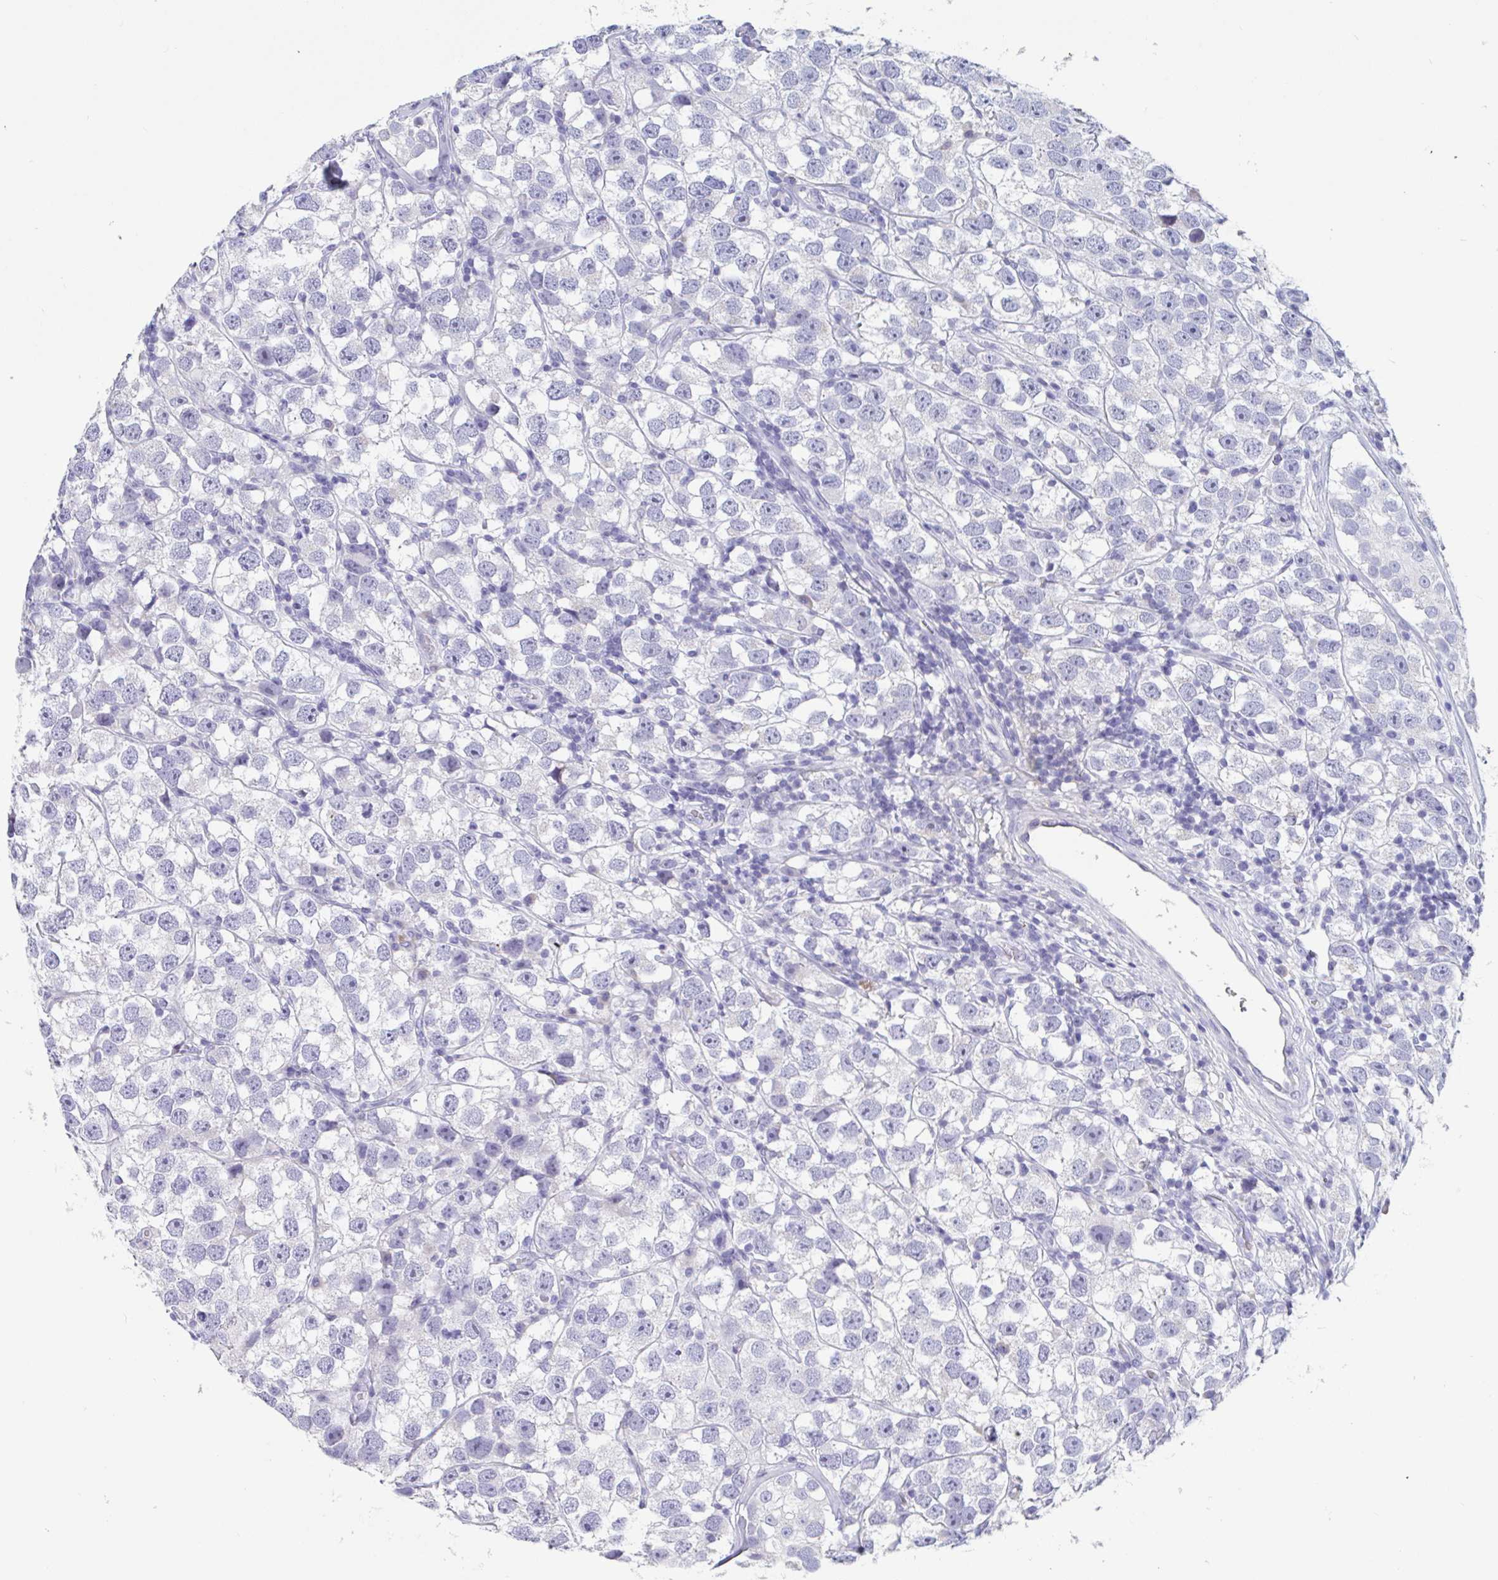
{"staining": {"intensity": "negative", "quantity": "none", "location": "none"}, "tissue": "testis cancer", "cell_type": "Tumor cells", "image_type": "cancer", "snomed": [{"axis": "morphology", "description": "Seminoma, NOS"}, {"axis": "topography", "description": "Testis"}], "caption": "This is an IHC image of human testis seminoma. There is no expression in tumor cells.", "gene": "ZNHIT2", "patient": {"sex": "male", "age": 26}}